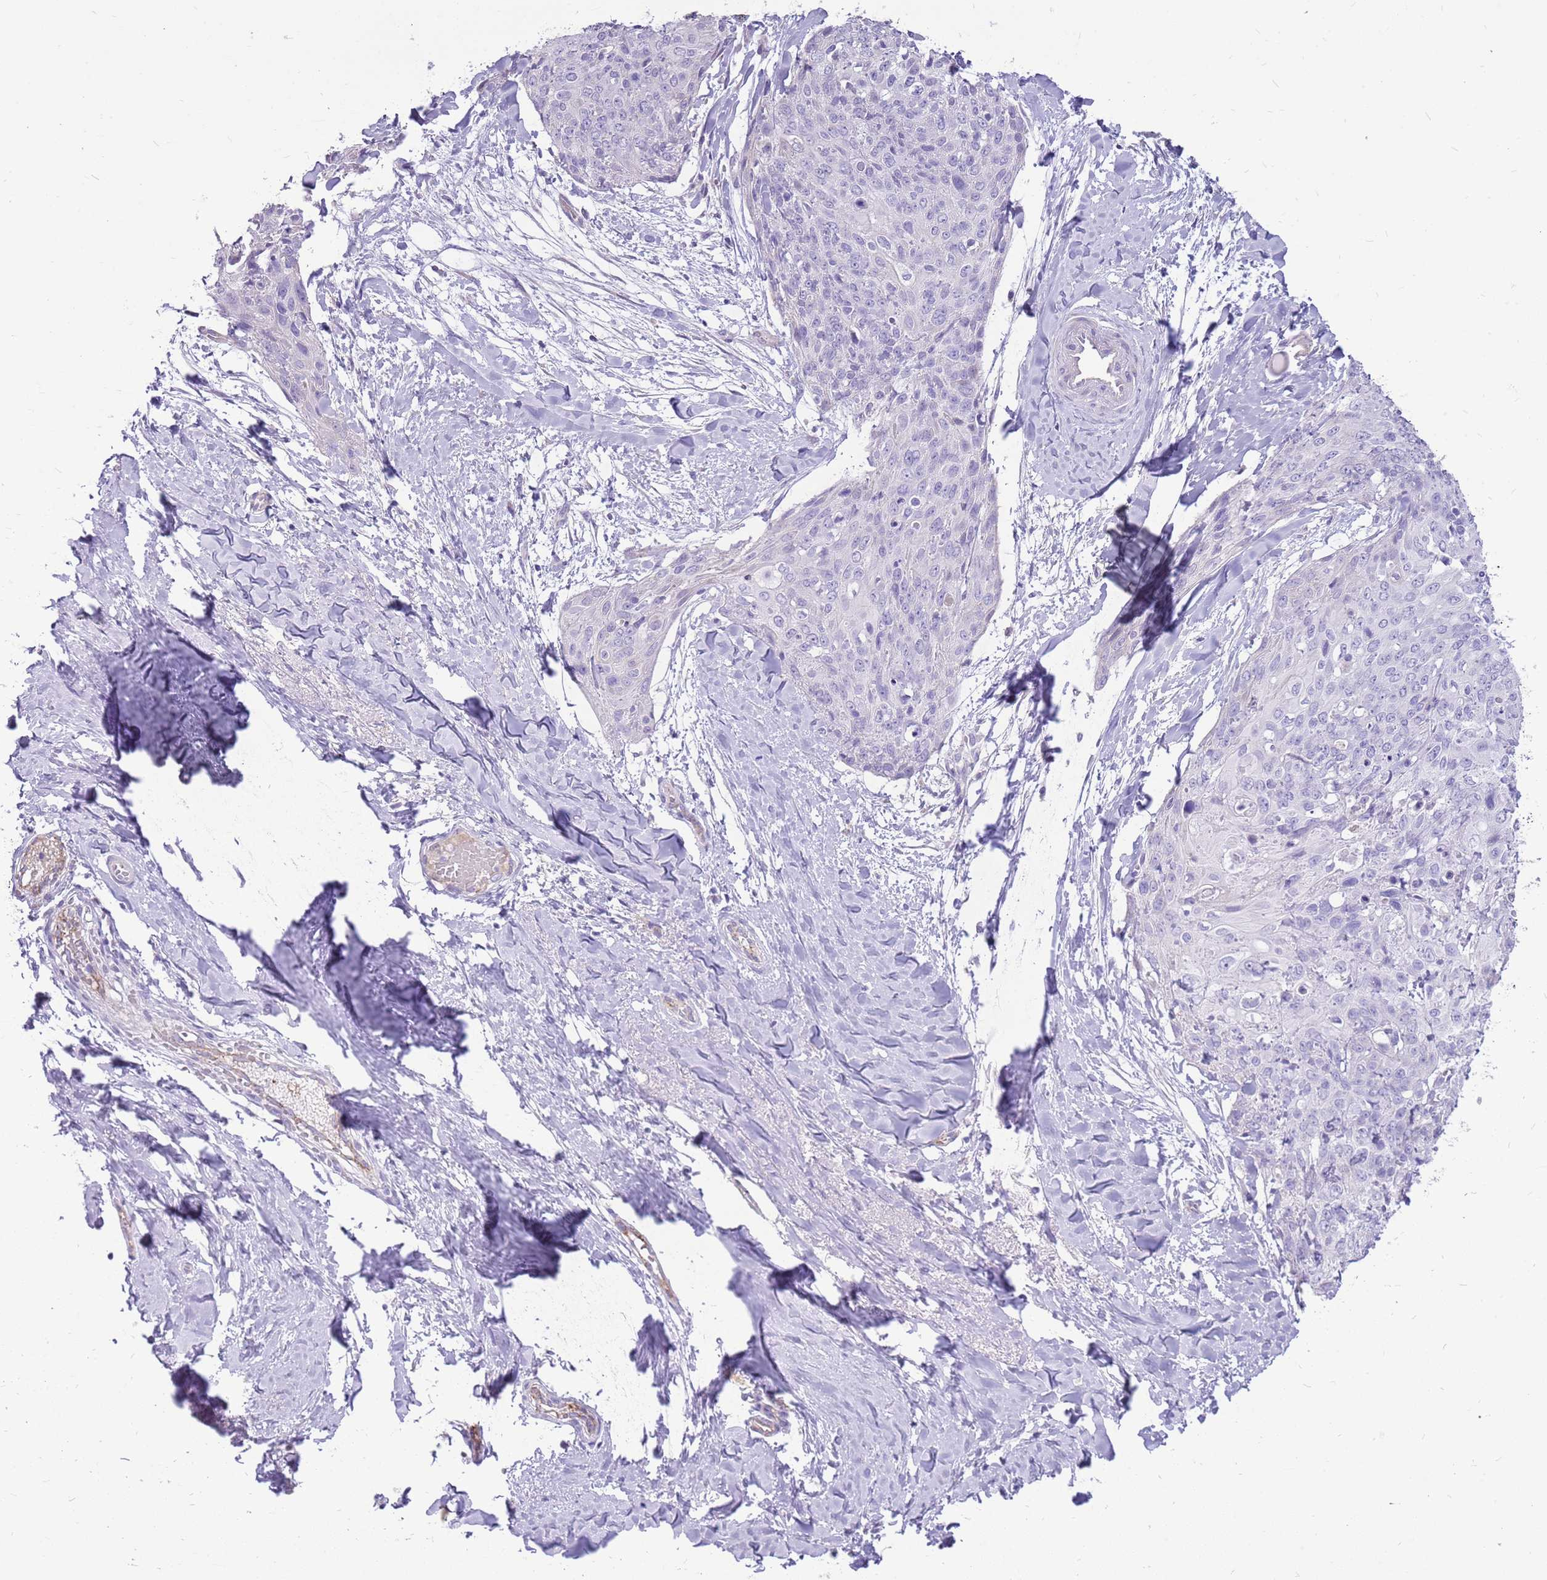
{"staining": {"intensity": "negative", "quantity": "none", "location": "none"}, "tissue": "skin cancer", "cell_type": "Tumor cells", "image_type": "cancer", "snomed": [{"axis": "morphology", "description": "Squamous cell carcinoma, NOS"}, {"axis": "topography", "description": "Skin"}, {"axis": "topography", "description": "Vulva"}], "caption": "DAB immunohistochemical staining of skin cancer (squamous cell carcinoma) reveals no significant positivity in tumor cells.", "gene": "PCNX1", "patient": {"sex": "female", "age": 85}}